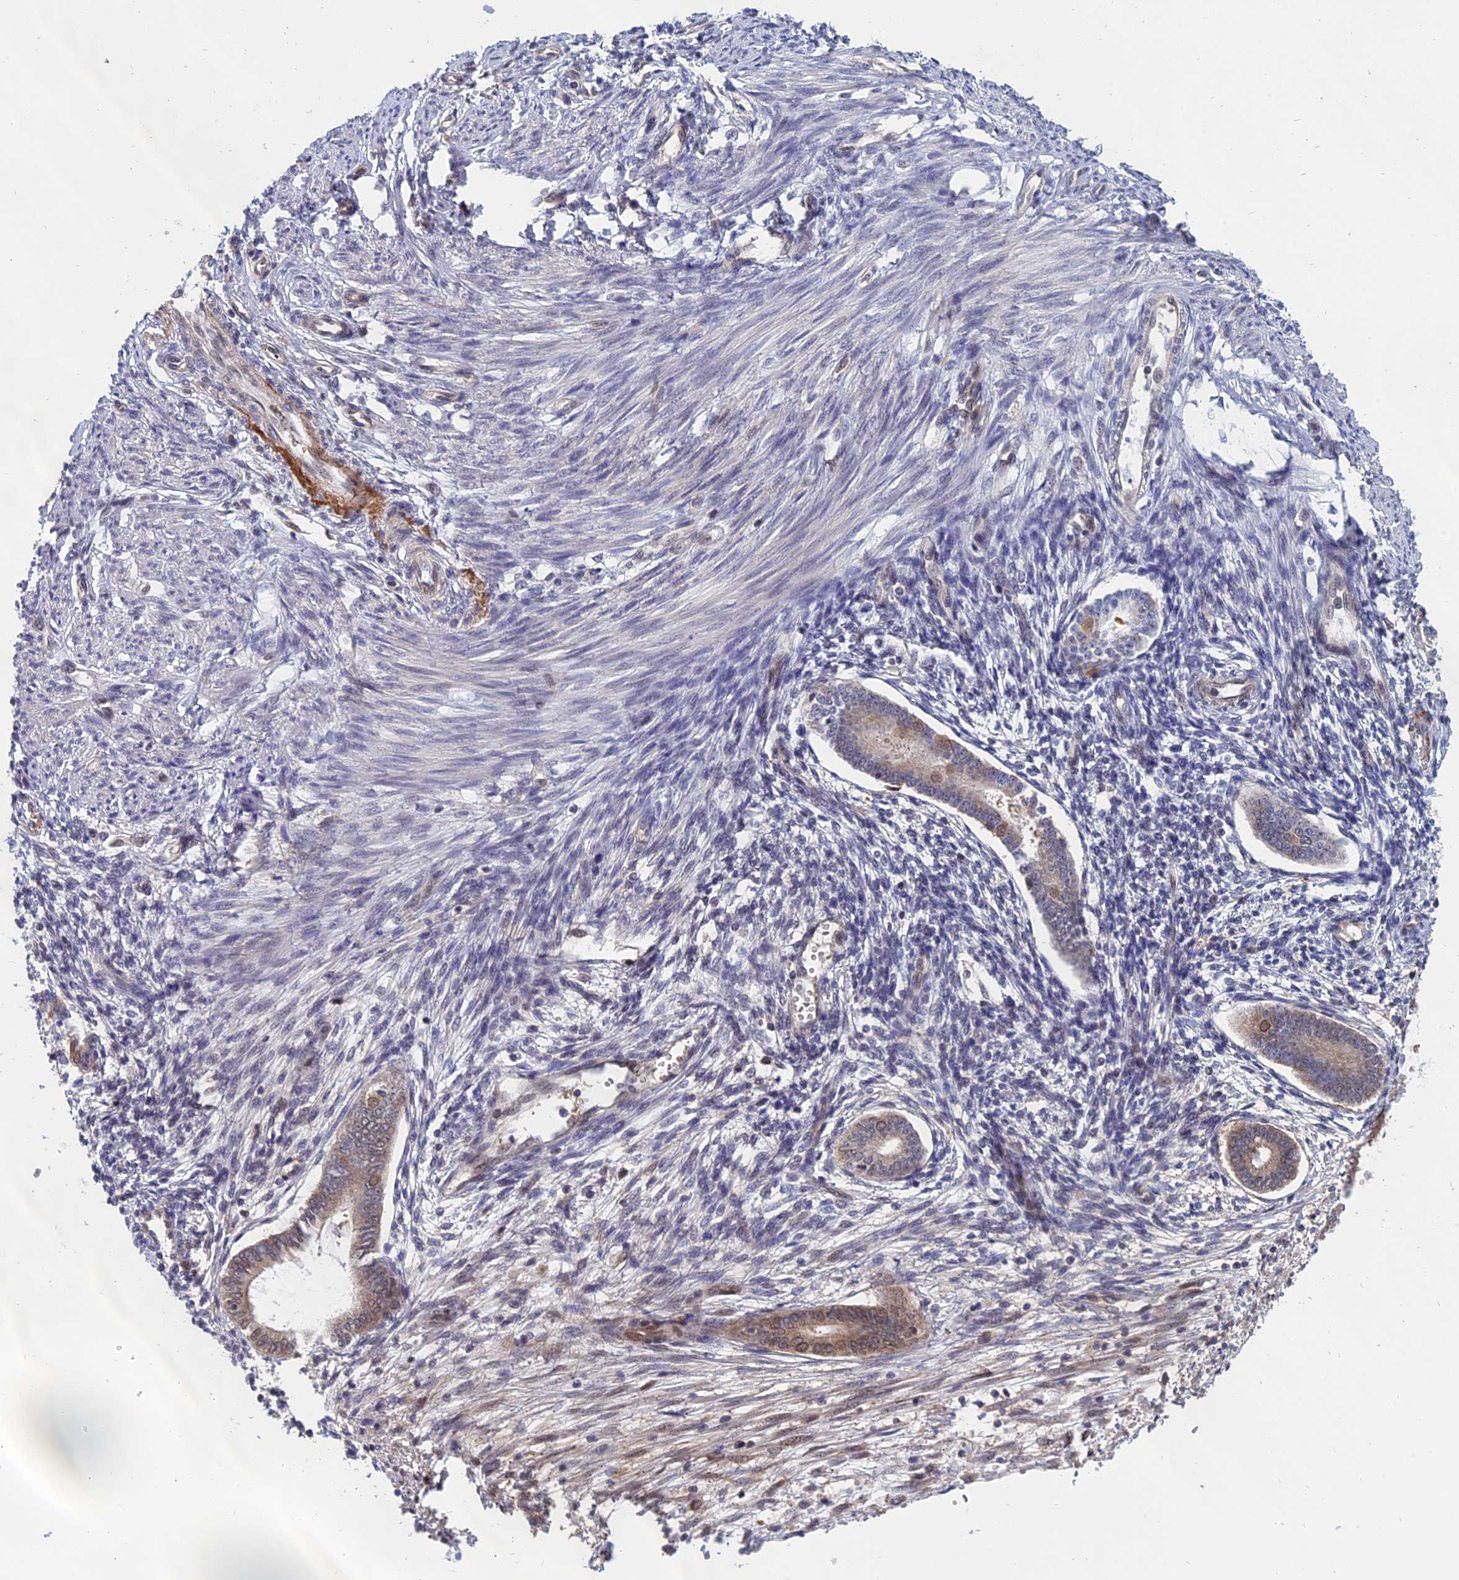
{"staining": {"intensity": "negative", "quantity": "none", "location": "none"}, "tissue": "endometrium", "cell_type": "Cells in endometrial stroma", "image_type": "normal", "snomed": [{"axis": "morphology", "description": "Normal tissue, NOS"}, {"axis": "topography", "description": "Endometrium"}], "caption": "The micrograph shows no staining of cells in endometrial stroma in benign endometrium. (Brightfield microscopy of DAB IHC at high magnification).", "gene": "NAA10", "patient": {"sex": "female", "age": 56}}